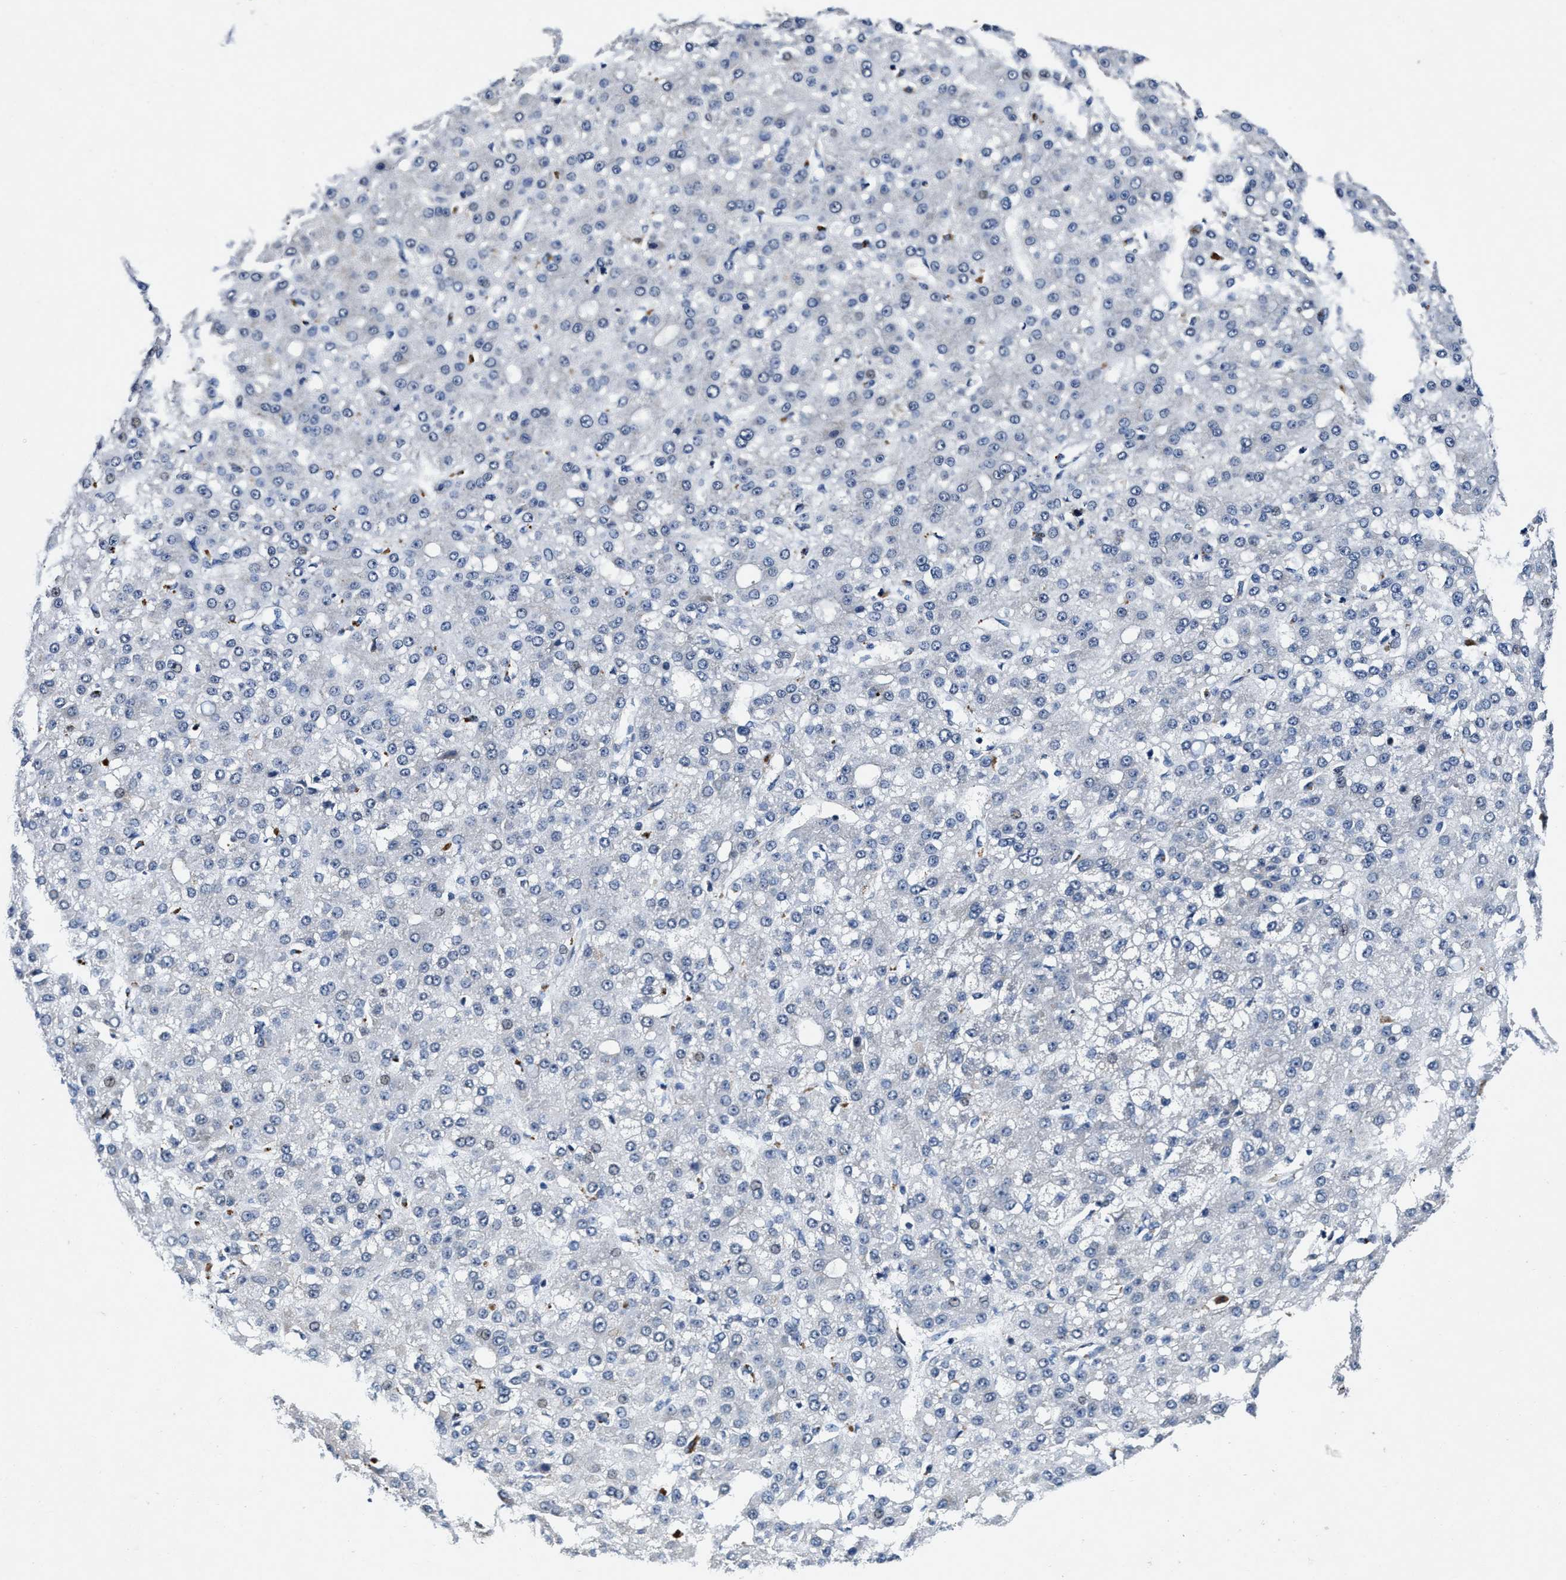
{"staining": {"intensity": "negative", "quantity": "none", "location": "none"}, "tissue": "liver cancer", "cell_type": "Tumor cells", "image_type": "cancer", "snomed": [{"axis": "morphology", "description": "Carcinoma, Hepatocellular, NOS"}, {"axis": "topography", "description": "Liver"}], "caption": "Liver cancer was stained to show a protein in brown. There is no significant staining in tumor cells.", "gene": "C2orf66", "patient": {"sex": "male", "age": 67}}